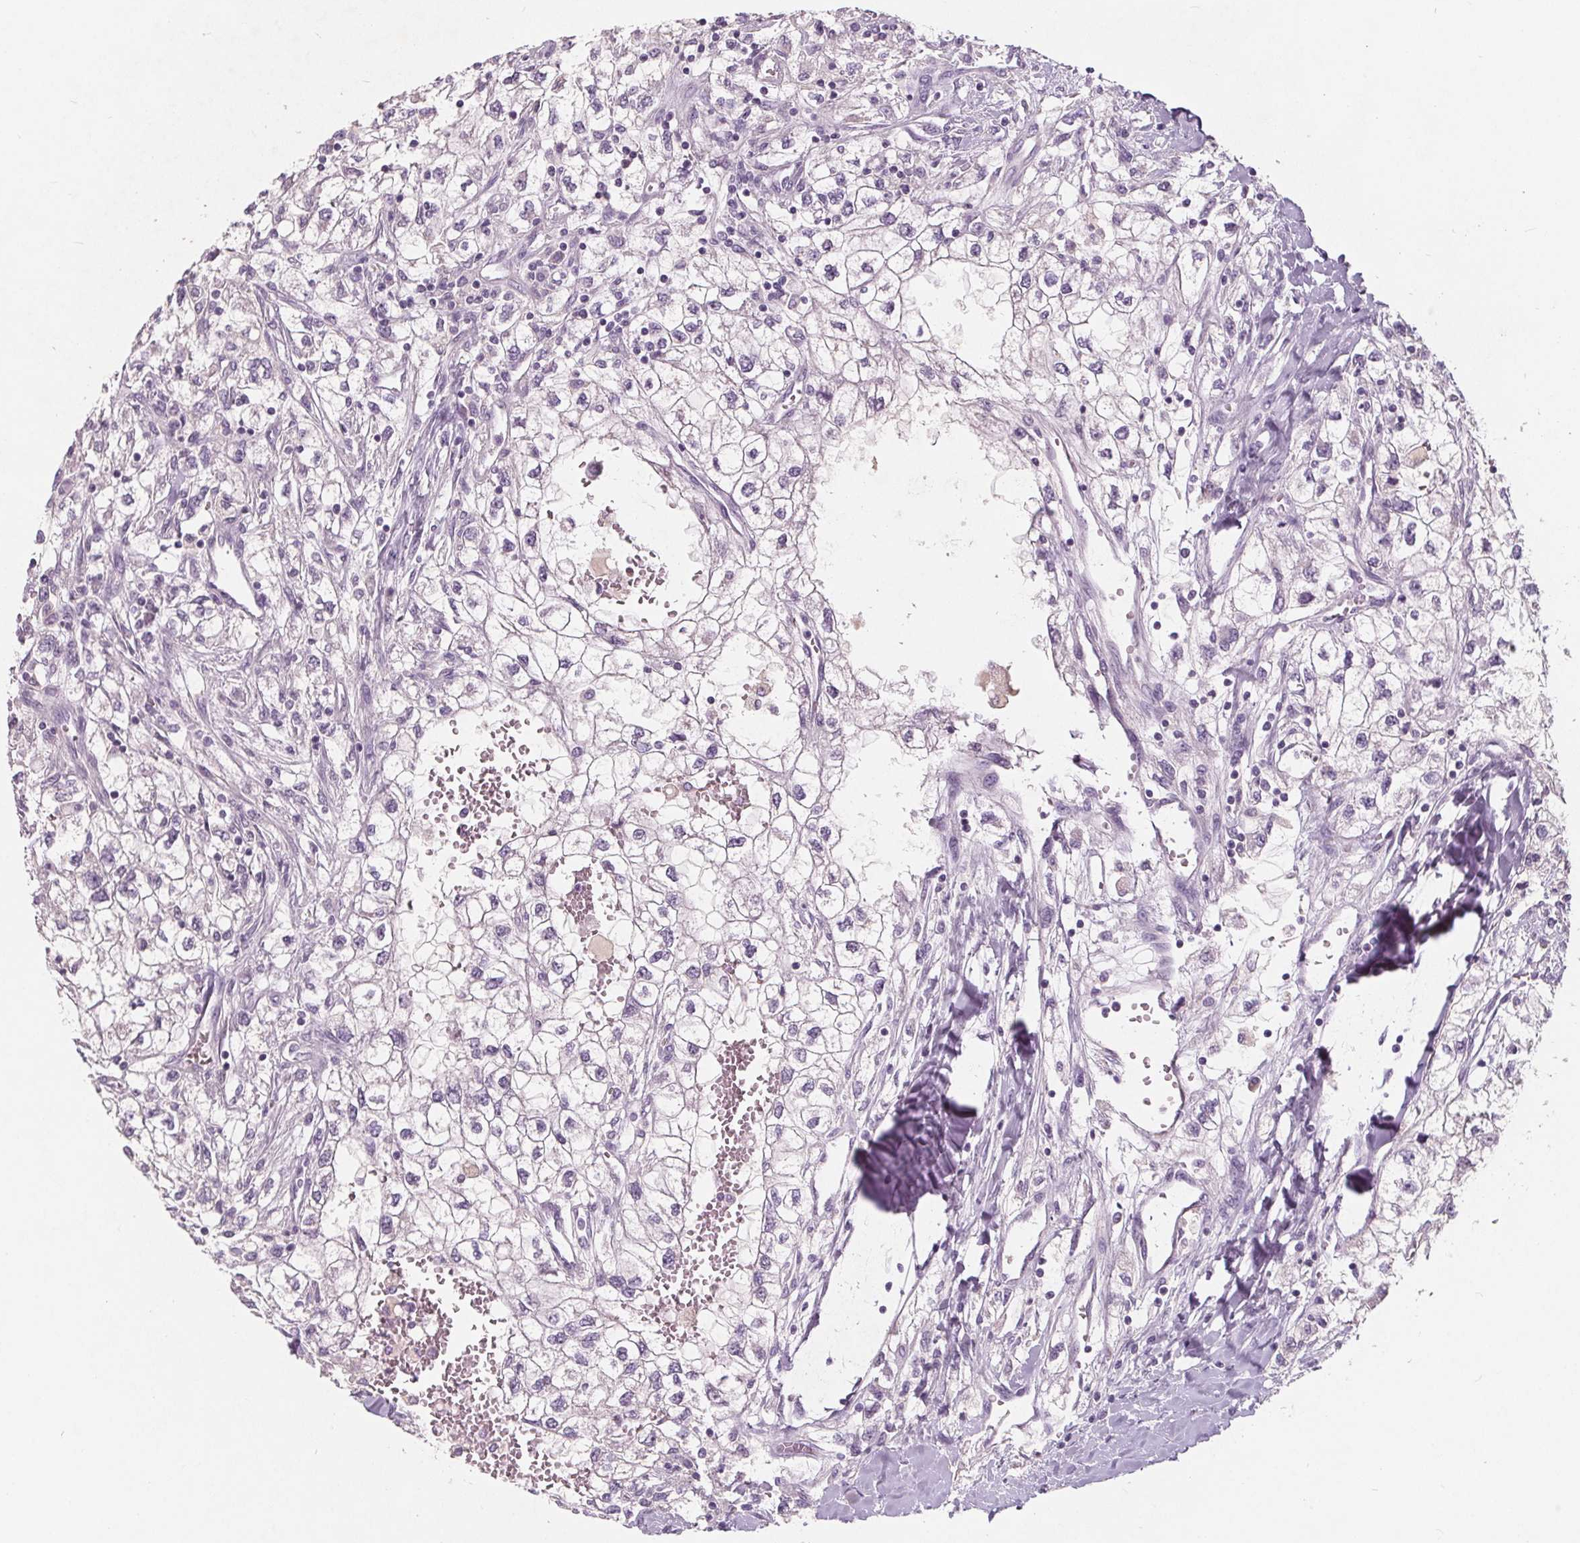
{"staining": {"intensity": "negative", "quantity": "none", "location": "none"}, "tissue": "renal cancer", "cell_type": "Tumor cells", "image_type": "cancer", "snomed": [{"axis": "morphology", "description": "Adenocarcinoma, NOS"}, {"axis": "topography", "description": "Kidney"}], "caption": "Immunohistochemical staining of human renal adenocarcinoma shows no significant expression in tumor cells. (Brightfield microscopy of DAB immunohistochemistry at high magnification).", "gene": "PLA2G2E", "patient": {"sex": "male", "age": 59}}